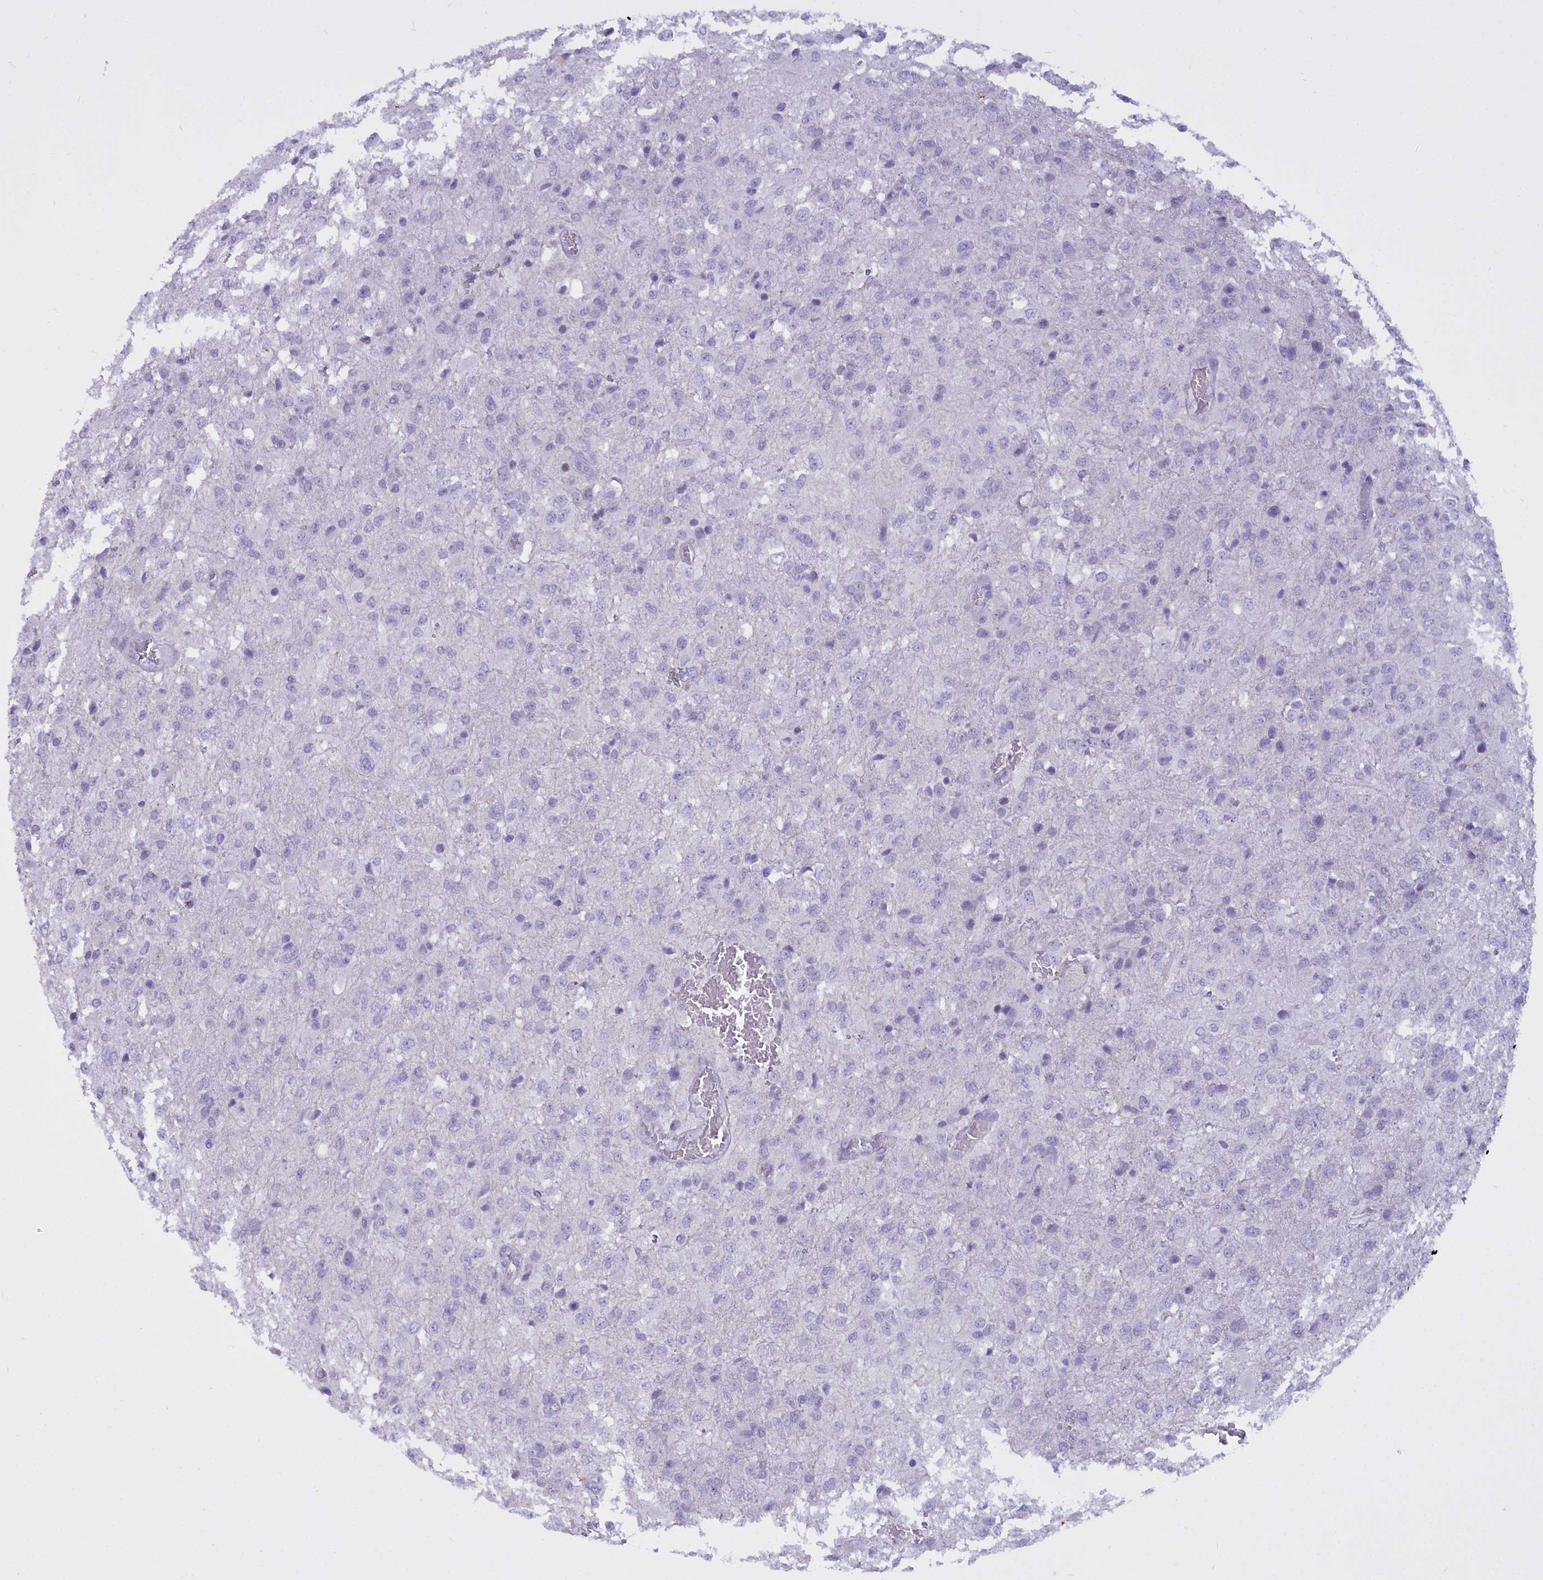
{"staining": {"intensity": "negative", "quantity": "none", "location": "none"}, "tissue": "glioma", "cell_type": "Tumor cells", "image_type": "cancer", "snomed": [{"axis": "morphology", "description": "Glioma, malignant, High grade"}, {"axis": "topography", "description": "Brain"}], "caption": "High power microscopy micrograph of an immunohistochemistry (IHC) image of glioma, revealing no significant expression in tumor cells. Brightfield microscopy of immunohistochemistry (IHC) stained with DAB (brown) and hematoxylin (blue), captured at high magnification.", "gene": "OSTN", "patient": {"sex": "female", "age": 74}}